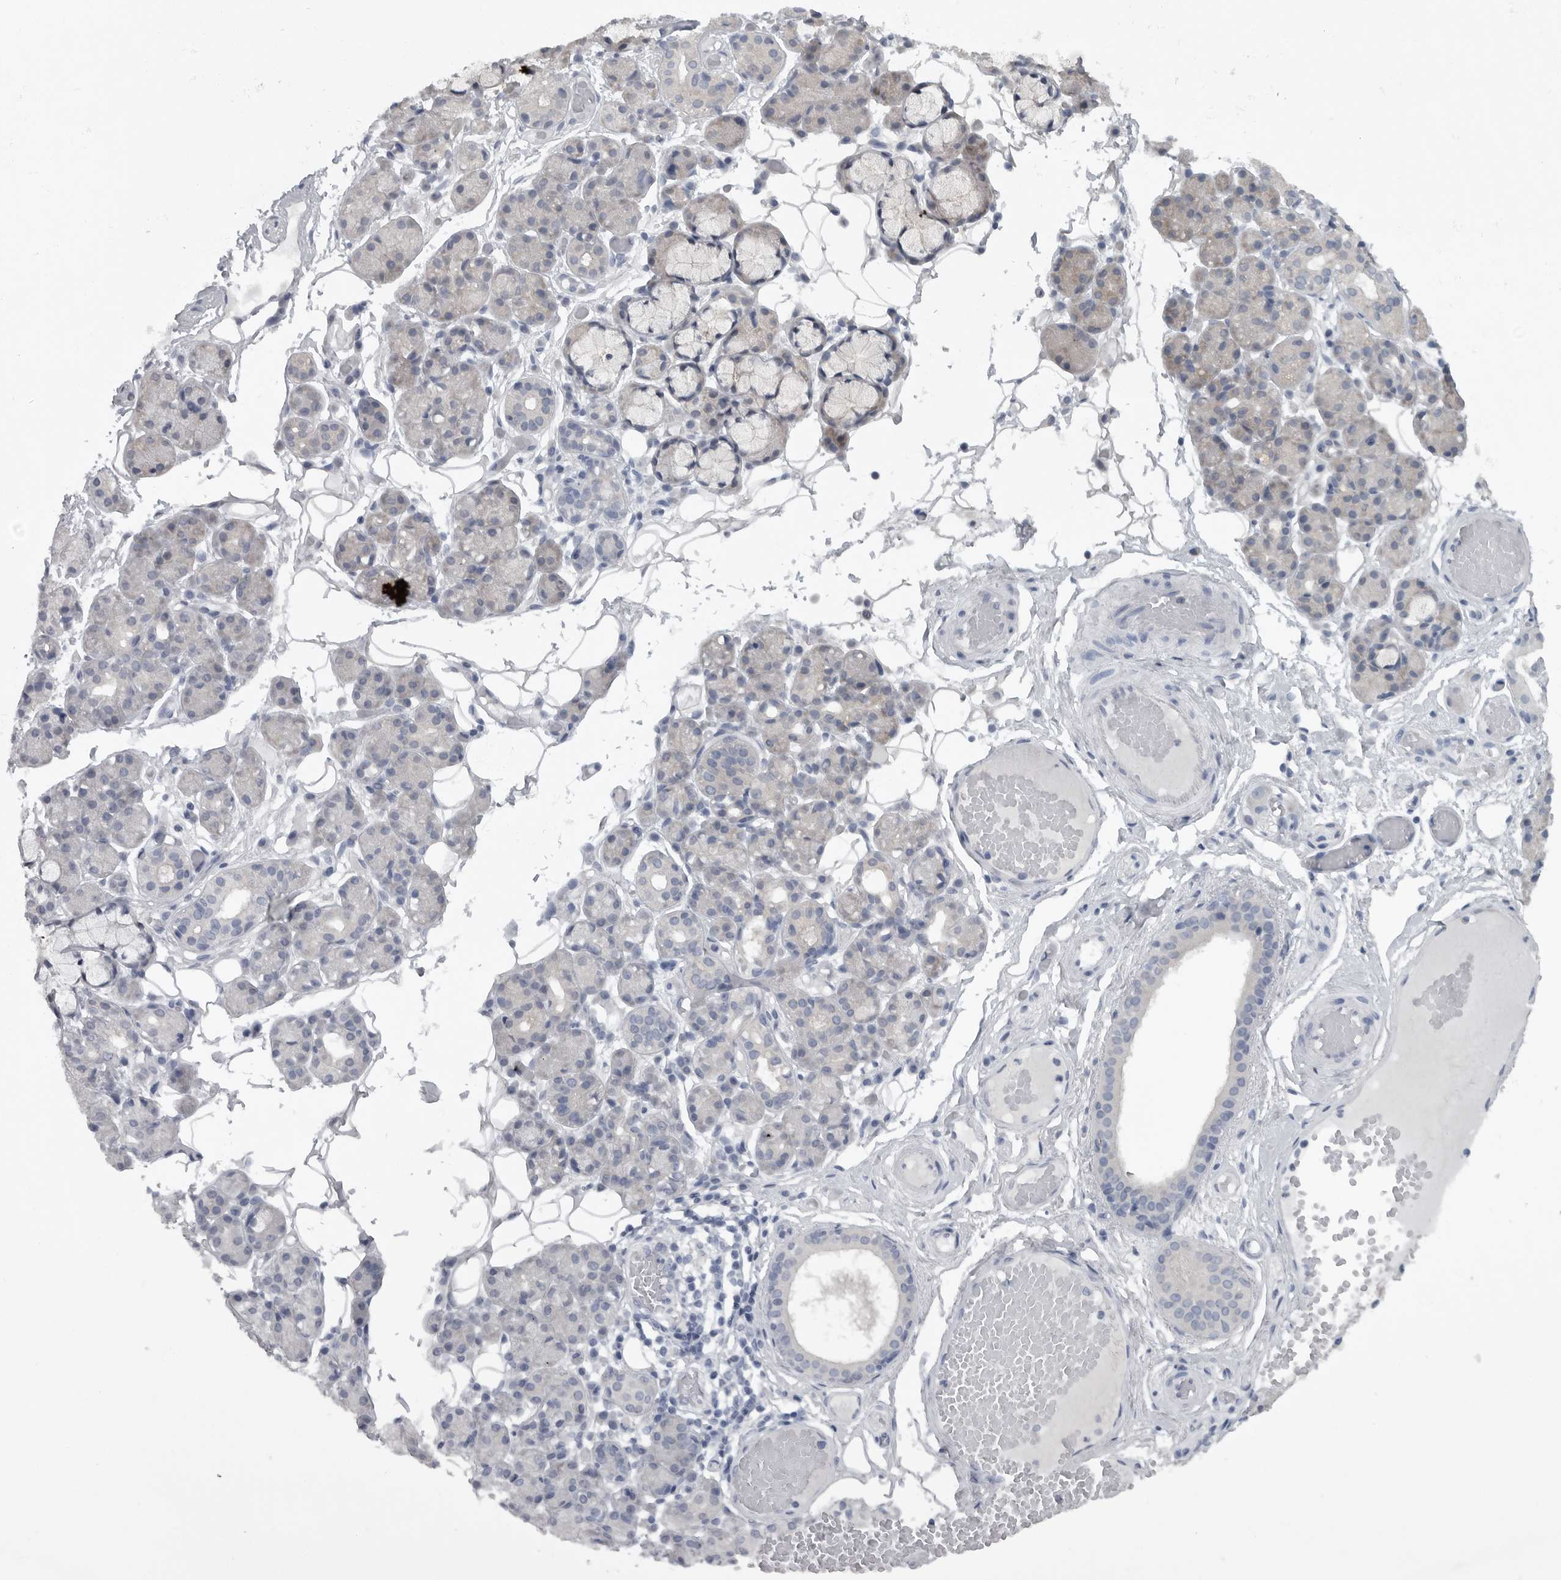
{"staining": {"intensity": "weak", "quantity": "<25%", "location": "cytoplasmic/membranous"}, "tissue": "salivary gland", "cell_type": "Glandular cells", "image_type": "normal", "snomed": [{"axis": "morphology", "description": "Normal tissue, NOS"}, {"axis": "topography", "description": "Salivary gland"}], "caption": "Immunohistochemistry (IHC) histopathology image of normal salivary gland: salivary gland stained with DAB reveals no significant protein positivity in glandular cells. Nuclei are stained in blue.", "gene": "PHF13", "patient": {"sex": "male", "age": 63}}